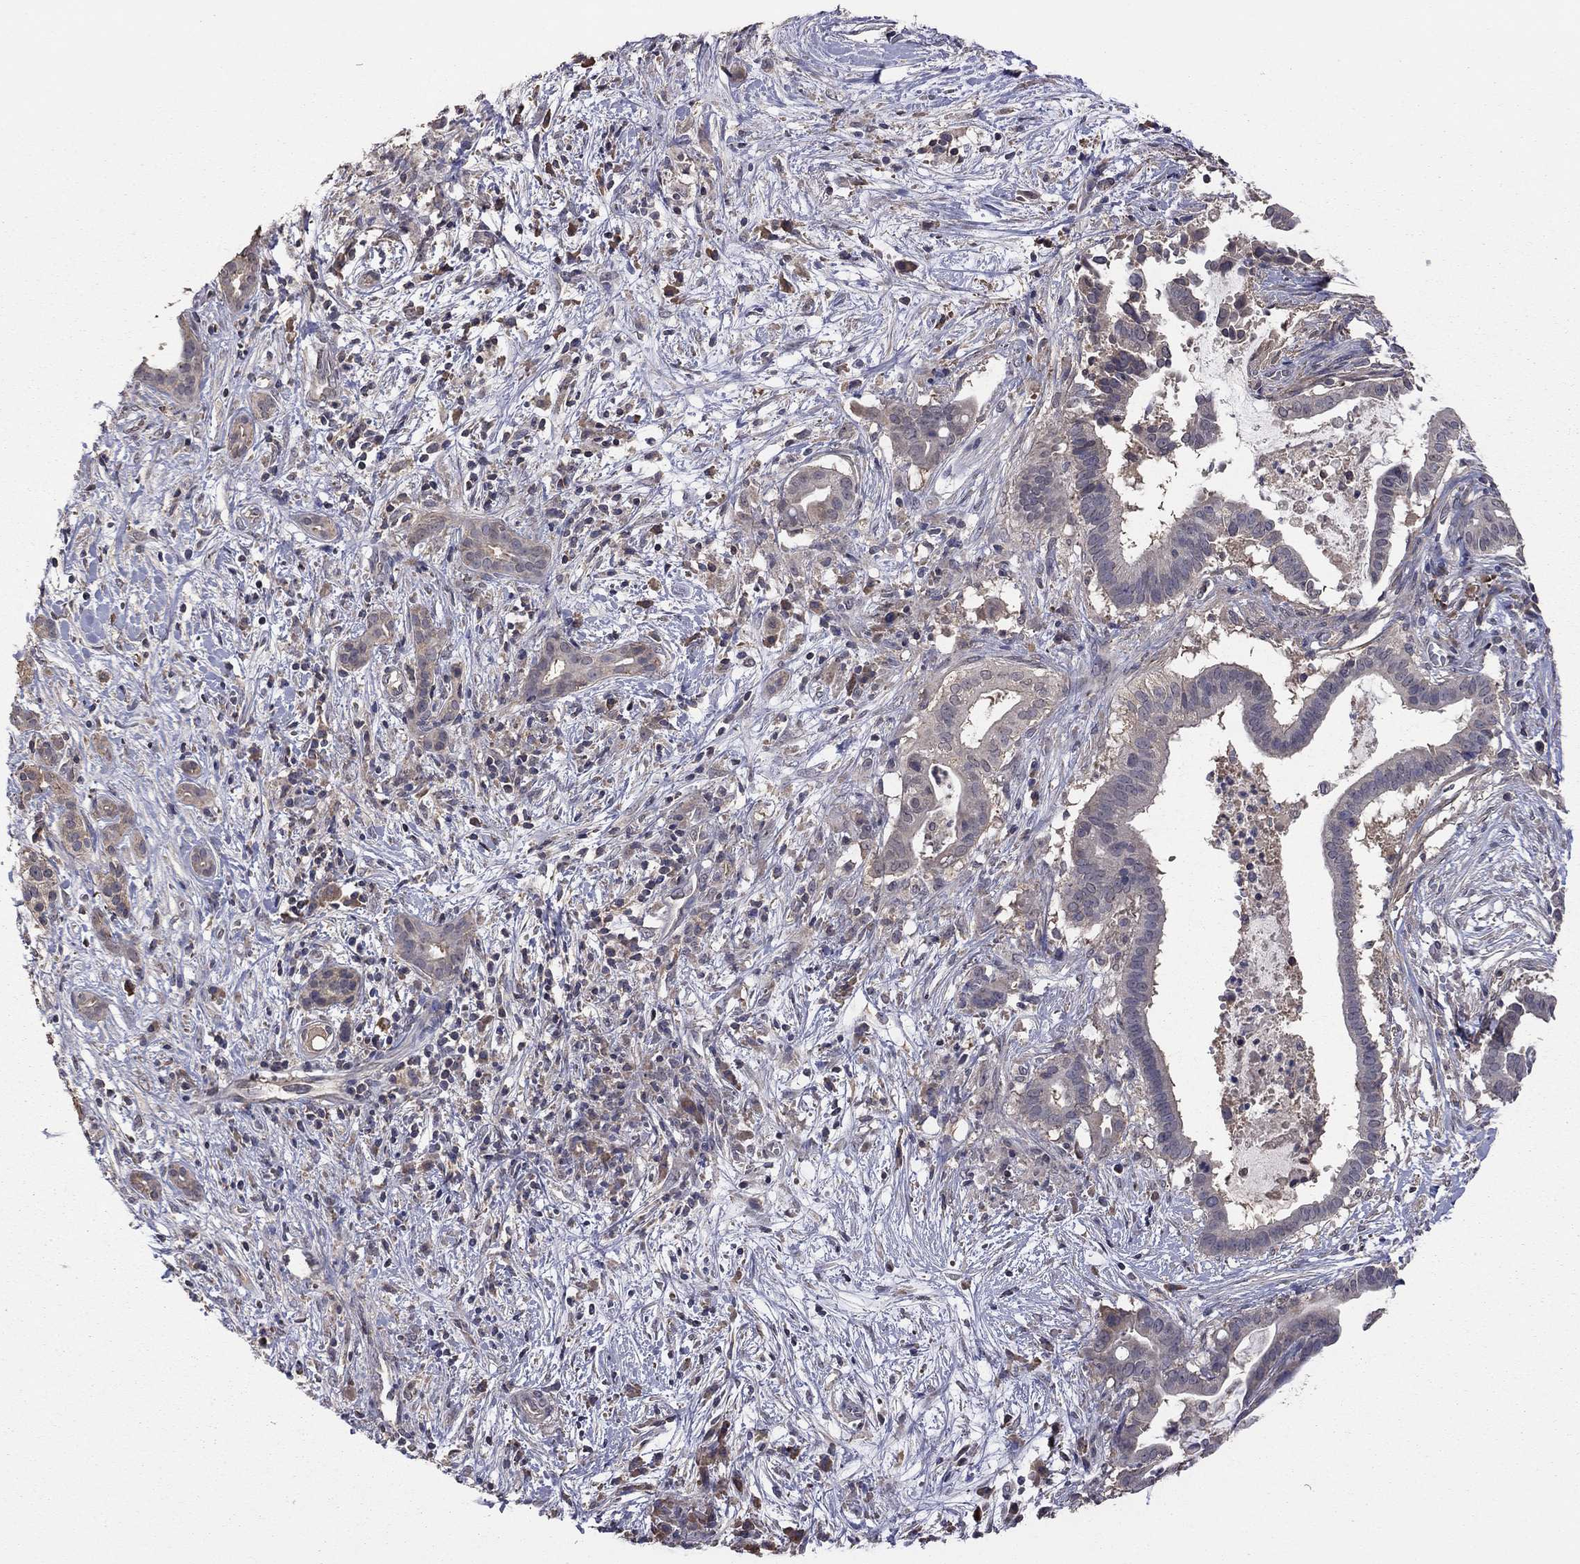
{"staining": {"intensity": "negative", "quantity": "none", "location": "none"}, "tissue": "pancreatic cancer", "cell_type": "Tumor cells", "image_type": "cancer", "snomed": [{"axis": "morphology", "description": "Adenocarcinoma, NOS"}, {"axis": "topography", "description": "Pancreas"}], "caption": "Human pancreatic cancer (adenocarcinoma) stained for a protein using immunohistochemistry displays no expression in tumor cells.", "gene": "TSNARE1", "patient": {"sex": "male", "age": 61}}